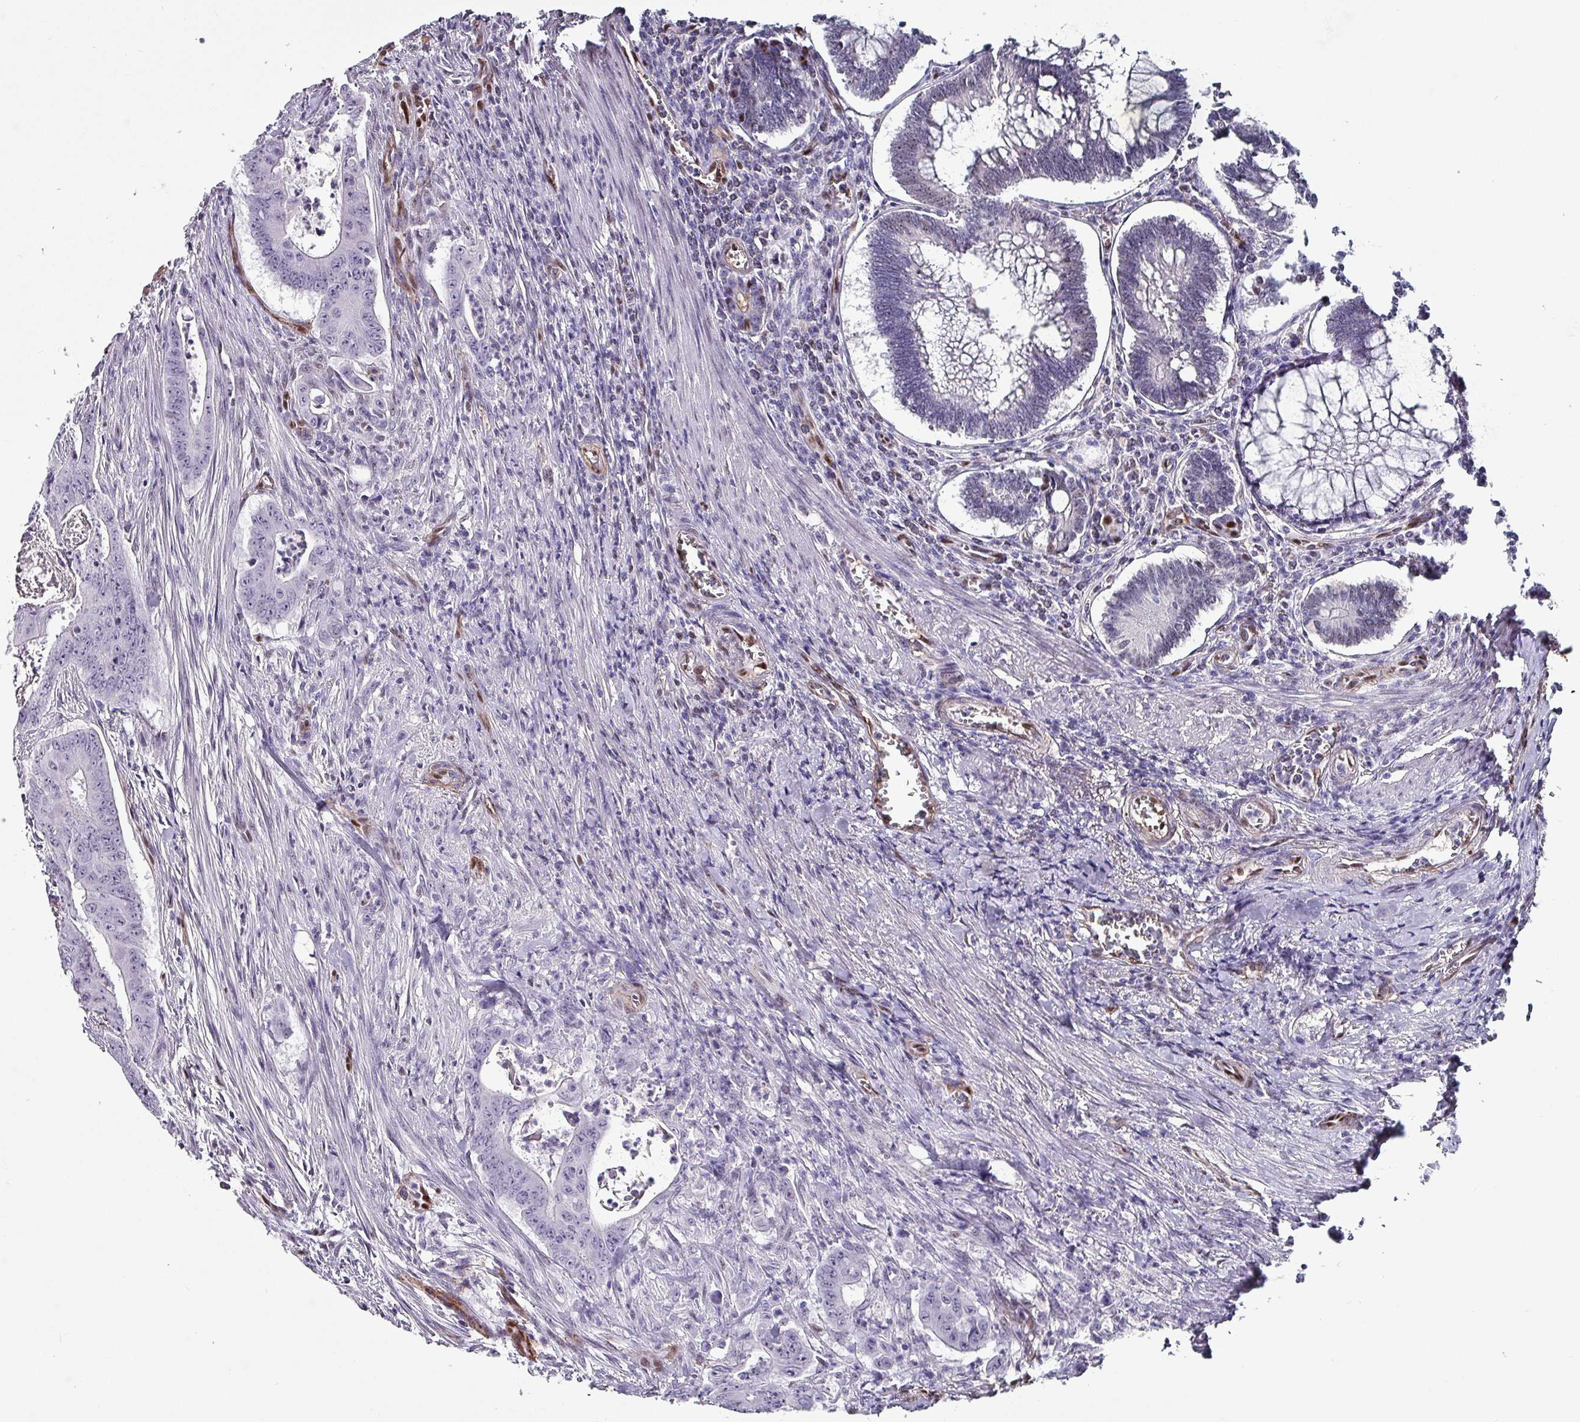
{"staining": {"intensity": "negative", "quantity": "none", "location": "none"}, "tissue": "colorectal cancer", "cell_type": "Tumor cells", "image_type": "cancer", "snomed": [{"axis": "morphology", "description": "Adenocarcinoma, NOS"}, {"axis": "topography", "description": "Rectum"}], "caption": "The immunohistochemistry photomicrograph has no significant expression in tumor cells of adenocarcinoma (colorectal) tissue.", "gene": "ZNF816-ZNF321P", "patient": {"sex": "female", "age": 75}}